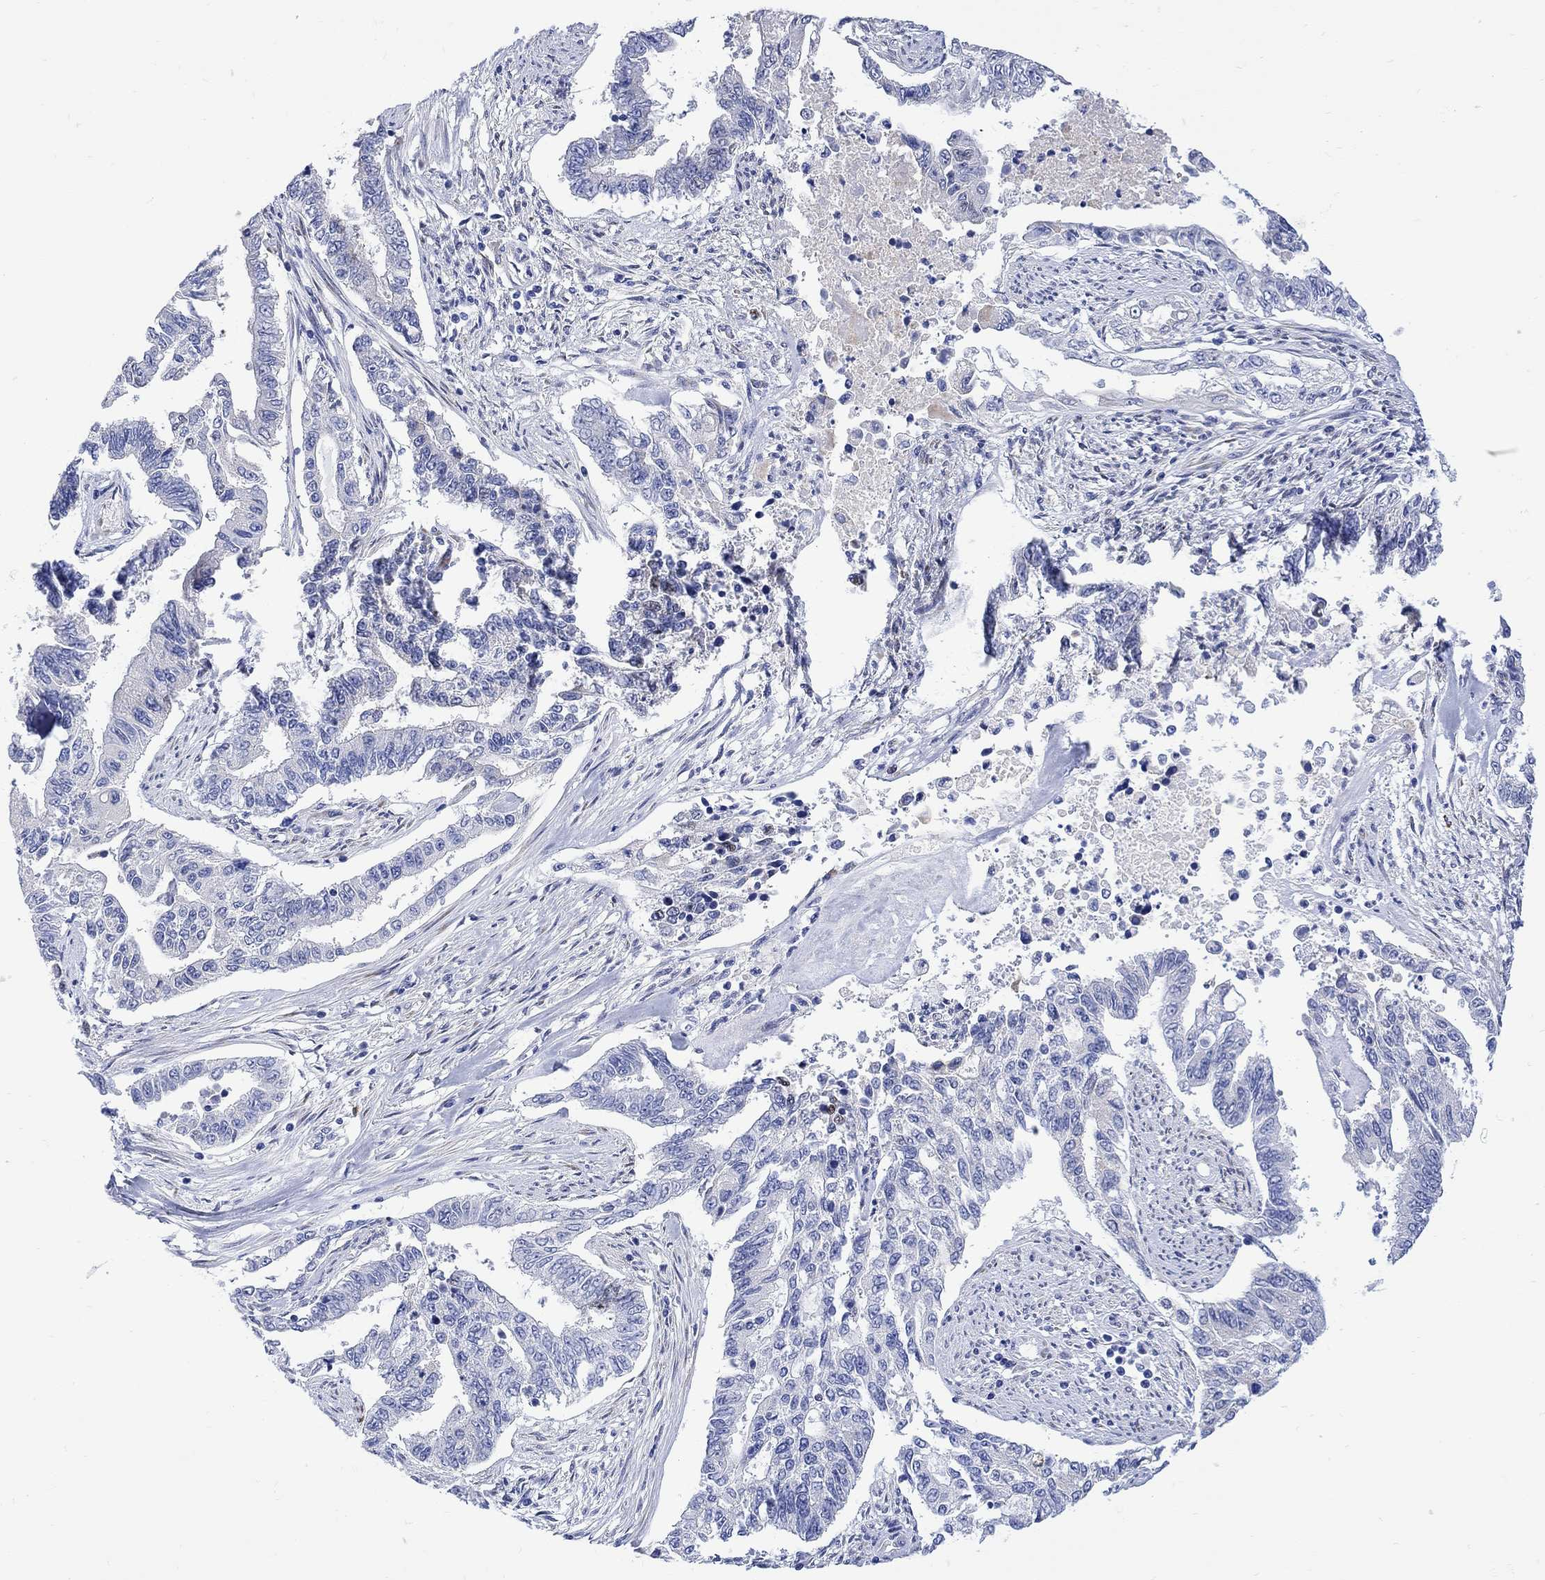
{"staining": {"intensity": "negative", "quantity": "none", "location": "none"}, "tissue": "endometrial cancer", "cell_type": "Tumor cells", "image_type": "cancer", "snomed": [{"axis": "morphology", "description": "Adenocarcinoma, NOS"}, {"axis": "topography", "description": "Uterus"}], "caption": "There is no significant positivity in tumor cells of adenocarcinoma (endometrial).", "gene": "MYL1", "patient": {"sex": "female", "age": 59}}